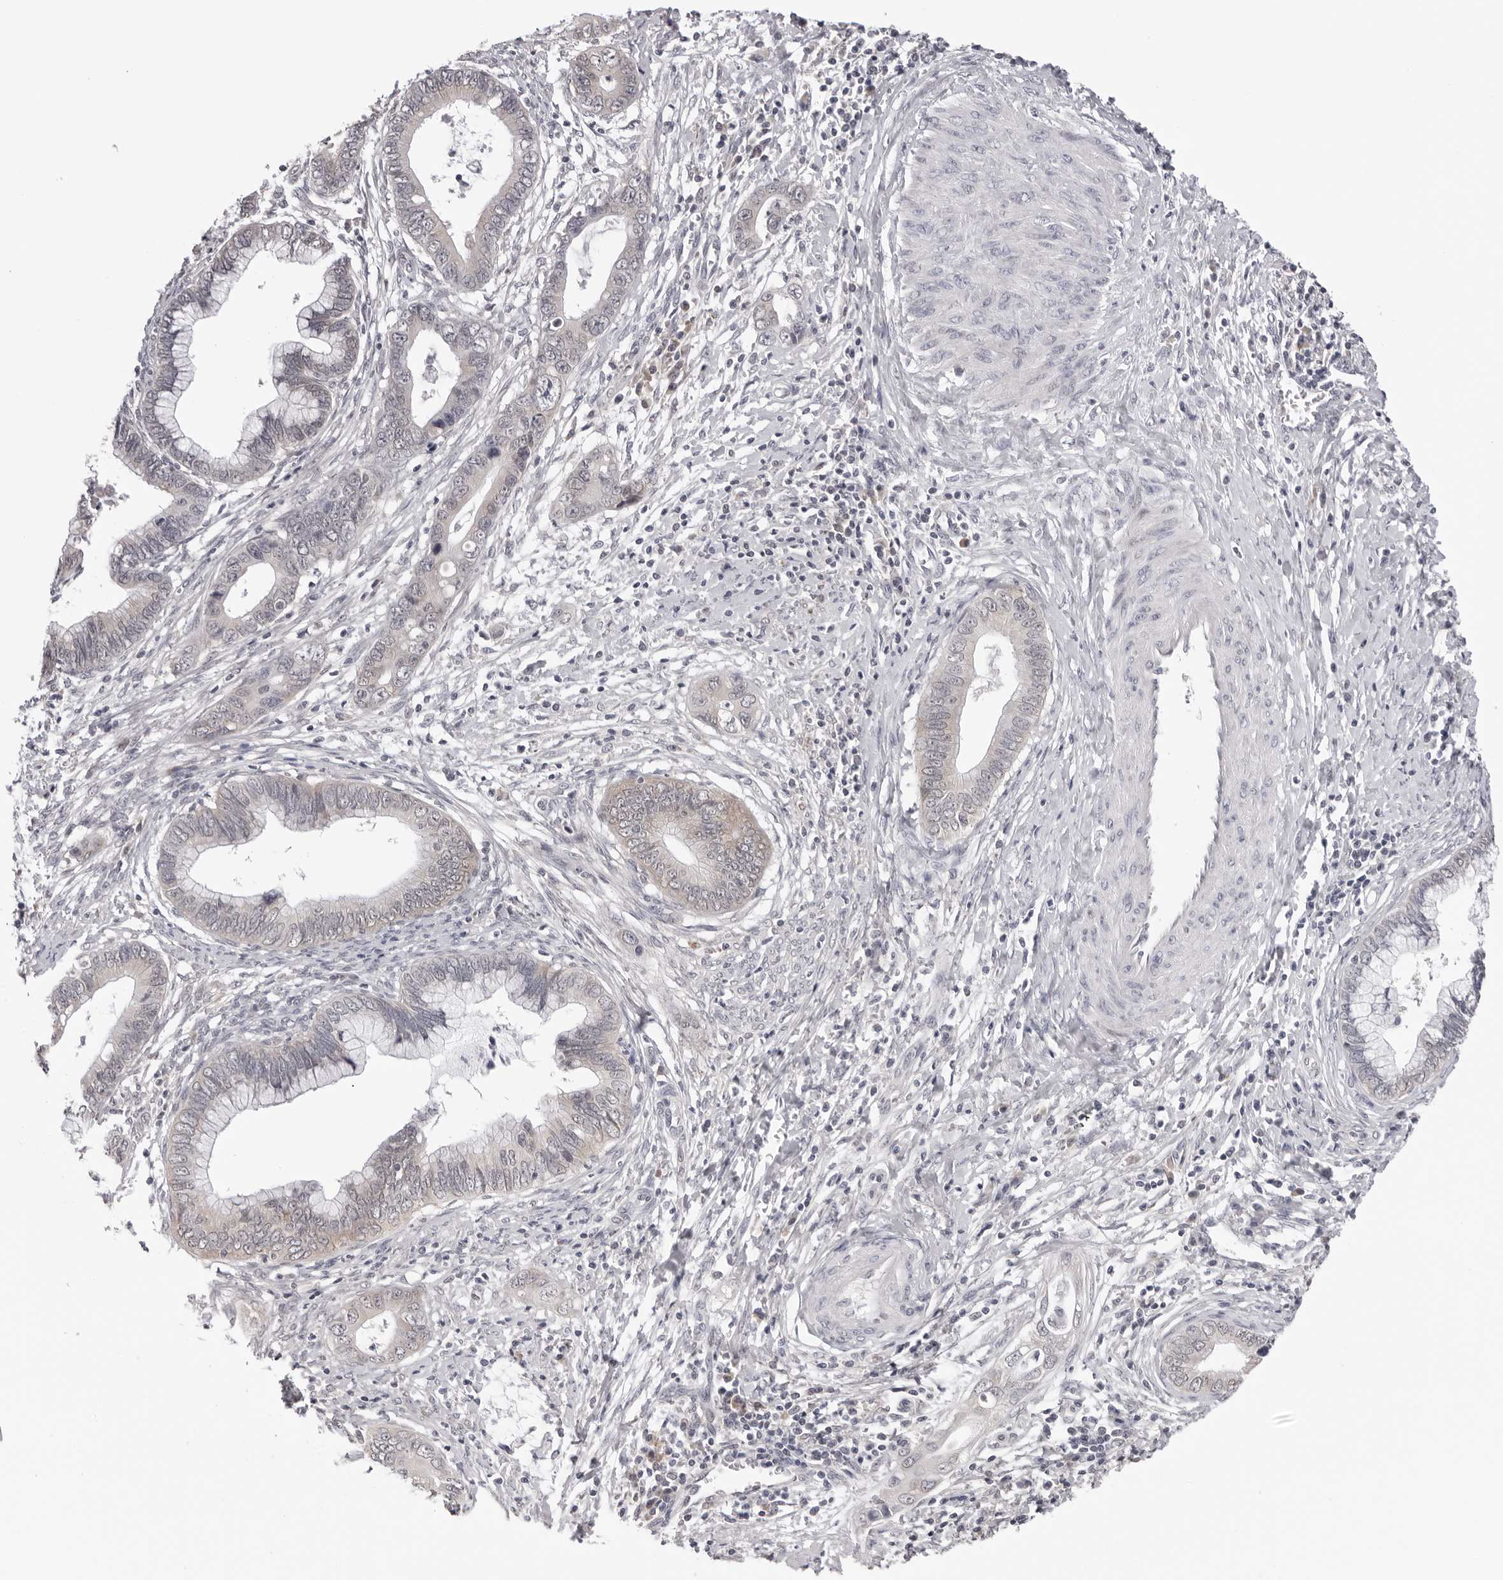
{"staining": {"intensity": "negative", "quantity": "none", "location": "none"}, "tissue": "cervical cancer", "cell_type": "Tumor cells", "image_type": "cancer", "snomed": [{"axis": "morphology", "description": "Adenocarcinoma, NOS"}, {"axis": "topography", "description": "Cervix"}], "caption": "Micrograph shows no significant protein expression in tumor cells of cervical cancer.", "gene": "PRUNE1", "patient": {"sex": "female", "age": 44}}